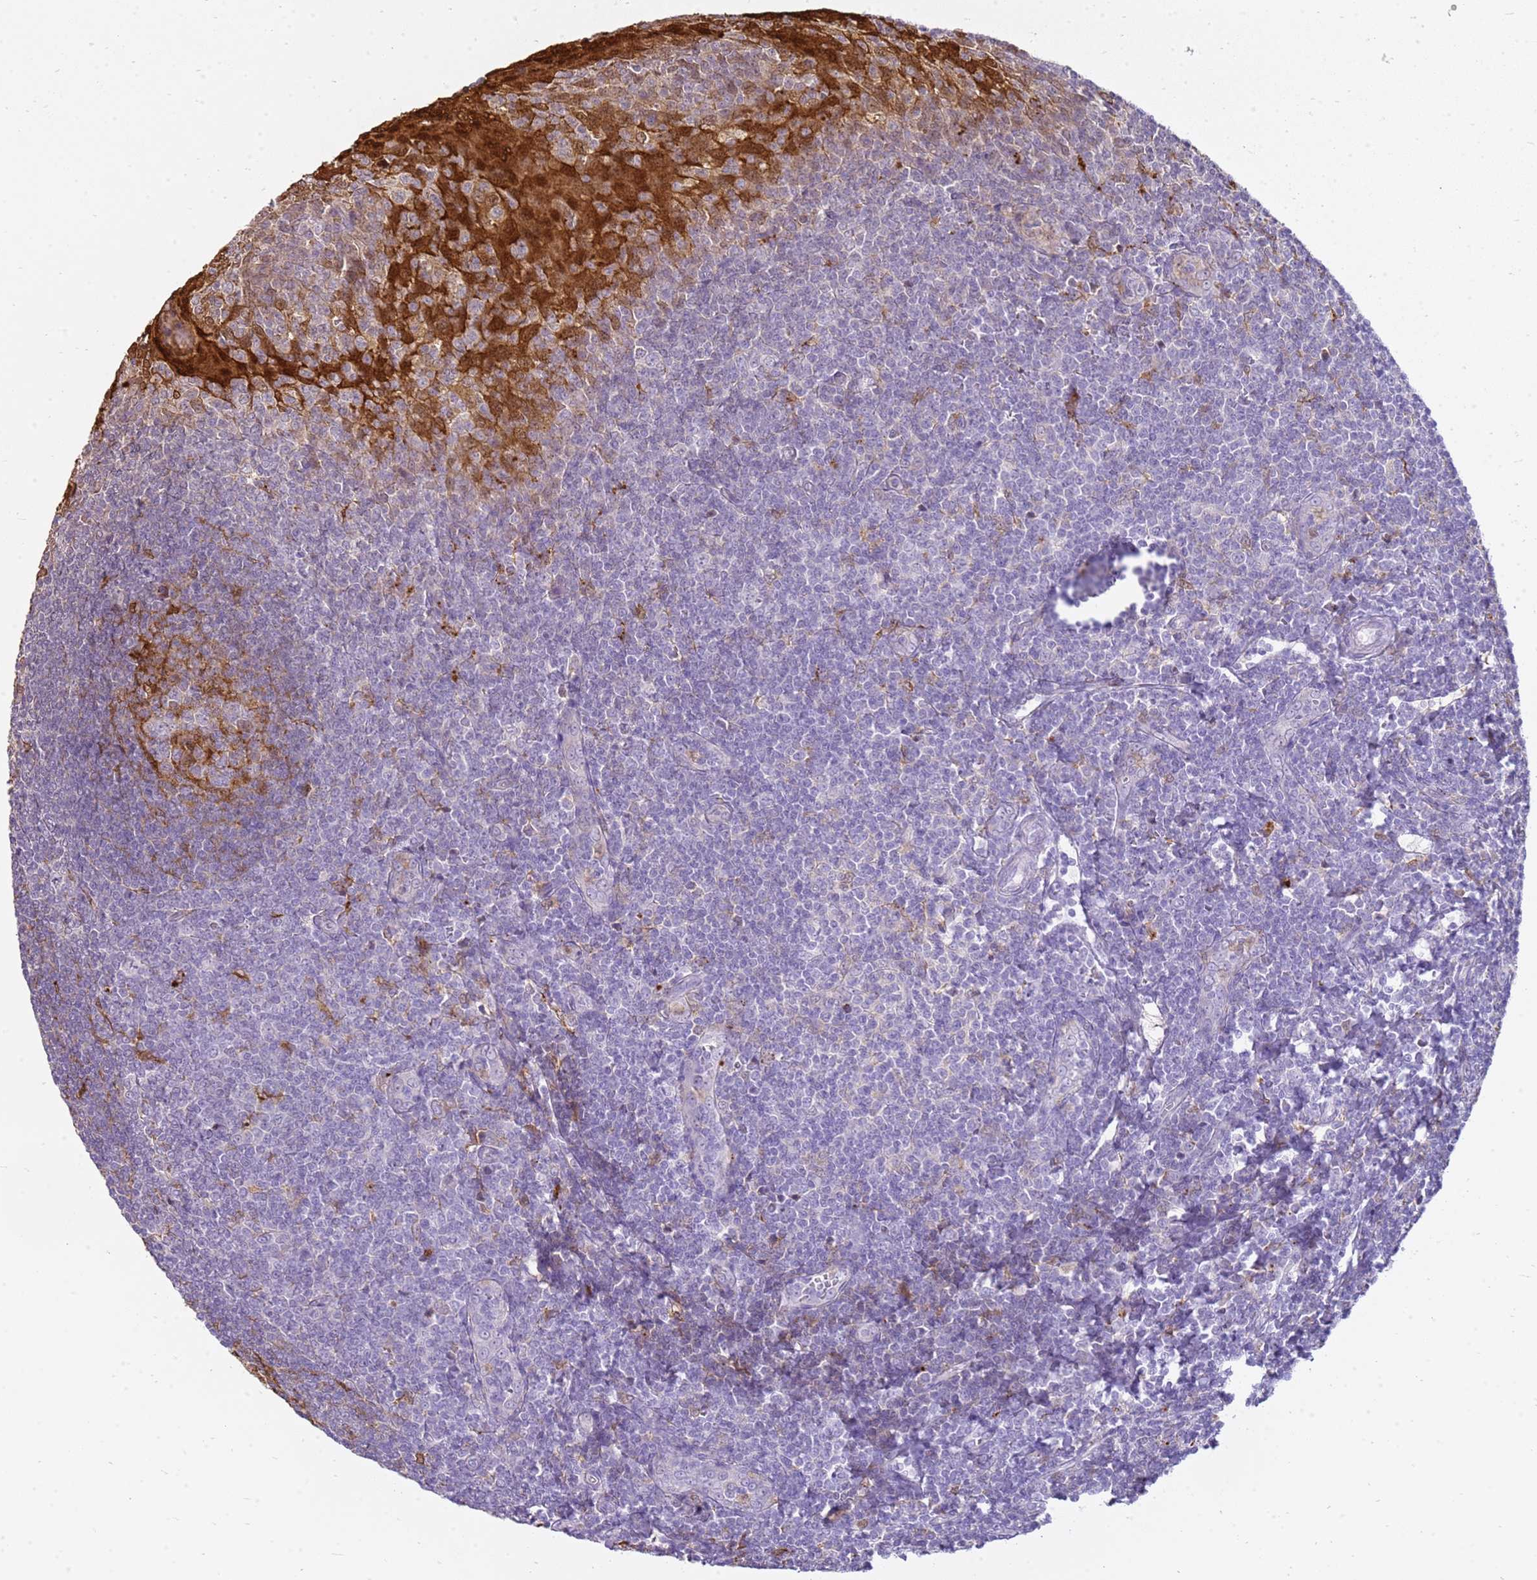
{"staining": {"intensity": "negative", "quantity": "none", "location": "none"}, "tissue": "tonsil", "cell_type": "Germinal center cells", "image_type": "normal", "snomed": [{"axis": "morphology", "description": "Normal tissue, NOS"}, {"axis": "topography", "description": "Tonsil"}], "caption": "Immunohistochemical staining of normal tonsil shows no significant positivity in germinal center cells. (Stains: DAB immunohistochemistry with hematoxylin counter stain, Microscopy: brightfield microscopy at high magnification).", "gene": "CSTA", "patient": {"sex": "male", "age": 27}}